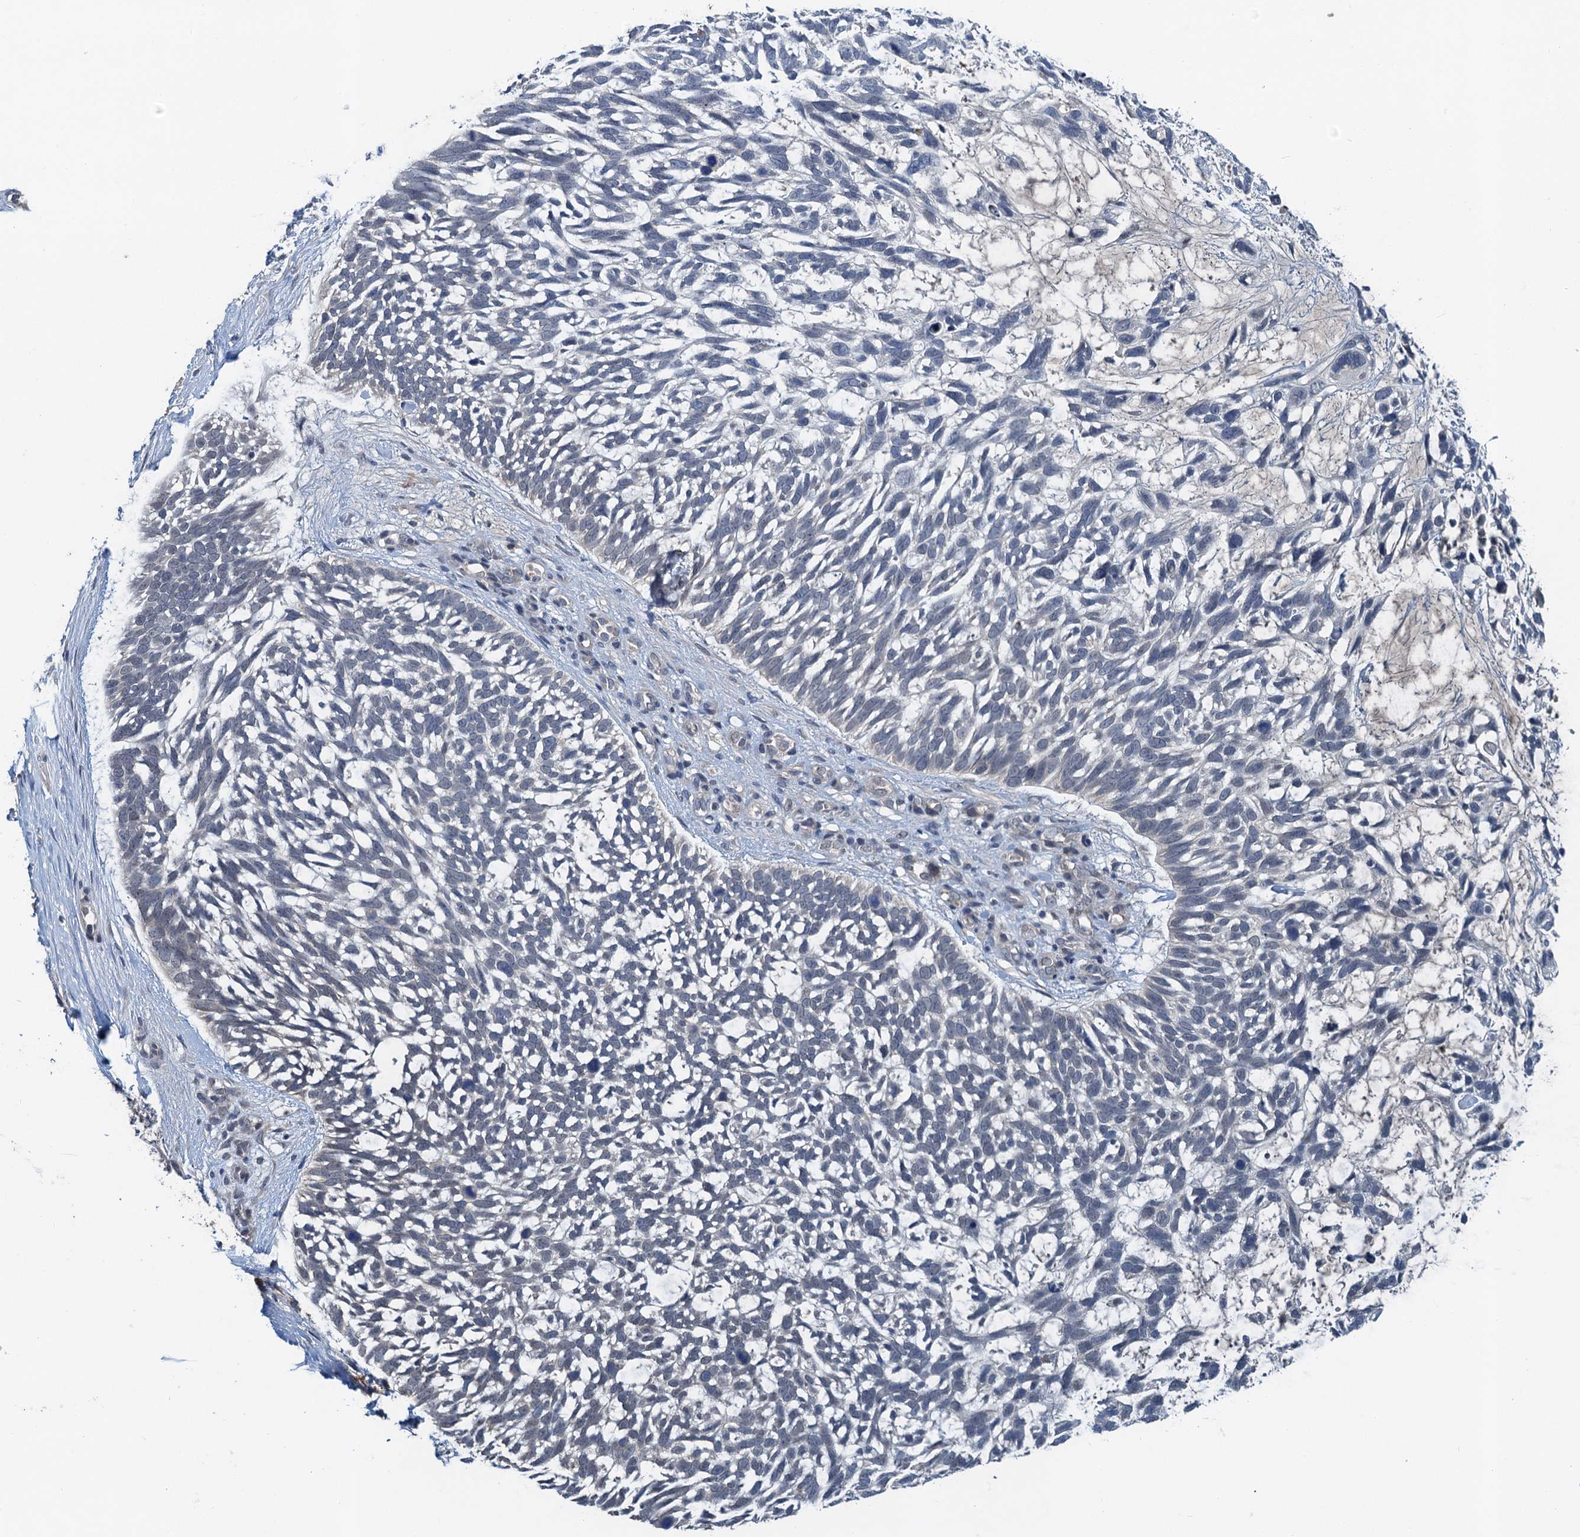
{"staining": {"intensity": "negative", "quantity": "none", "location": "none"}, "tissue": "skin cancer", "cell_type": "Tumor cells", "image_type": "cancer", "snomed": [{"axis": "morphology", "description": "Basal cell carcinoma"}, {"axis": "topography", "description": "Skin"}], "caption": "This photomicrograph is of skin basal cell carcinoma stained with IHC to label a protein in brown with the nuclei are counter-stained blue. There is no staining in tumor cells. (Stains: DAB (3,3'-diaminobenzidine) immunohistochemistry (IHC) with hematoxylin counter stain, Microscopy: brightfield microscopy at high magnification).", "gene": "ZNF606", "patient": {"sex": "male", "age": 88}}